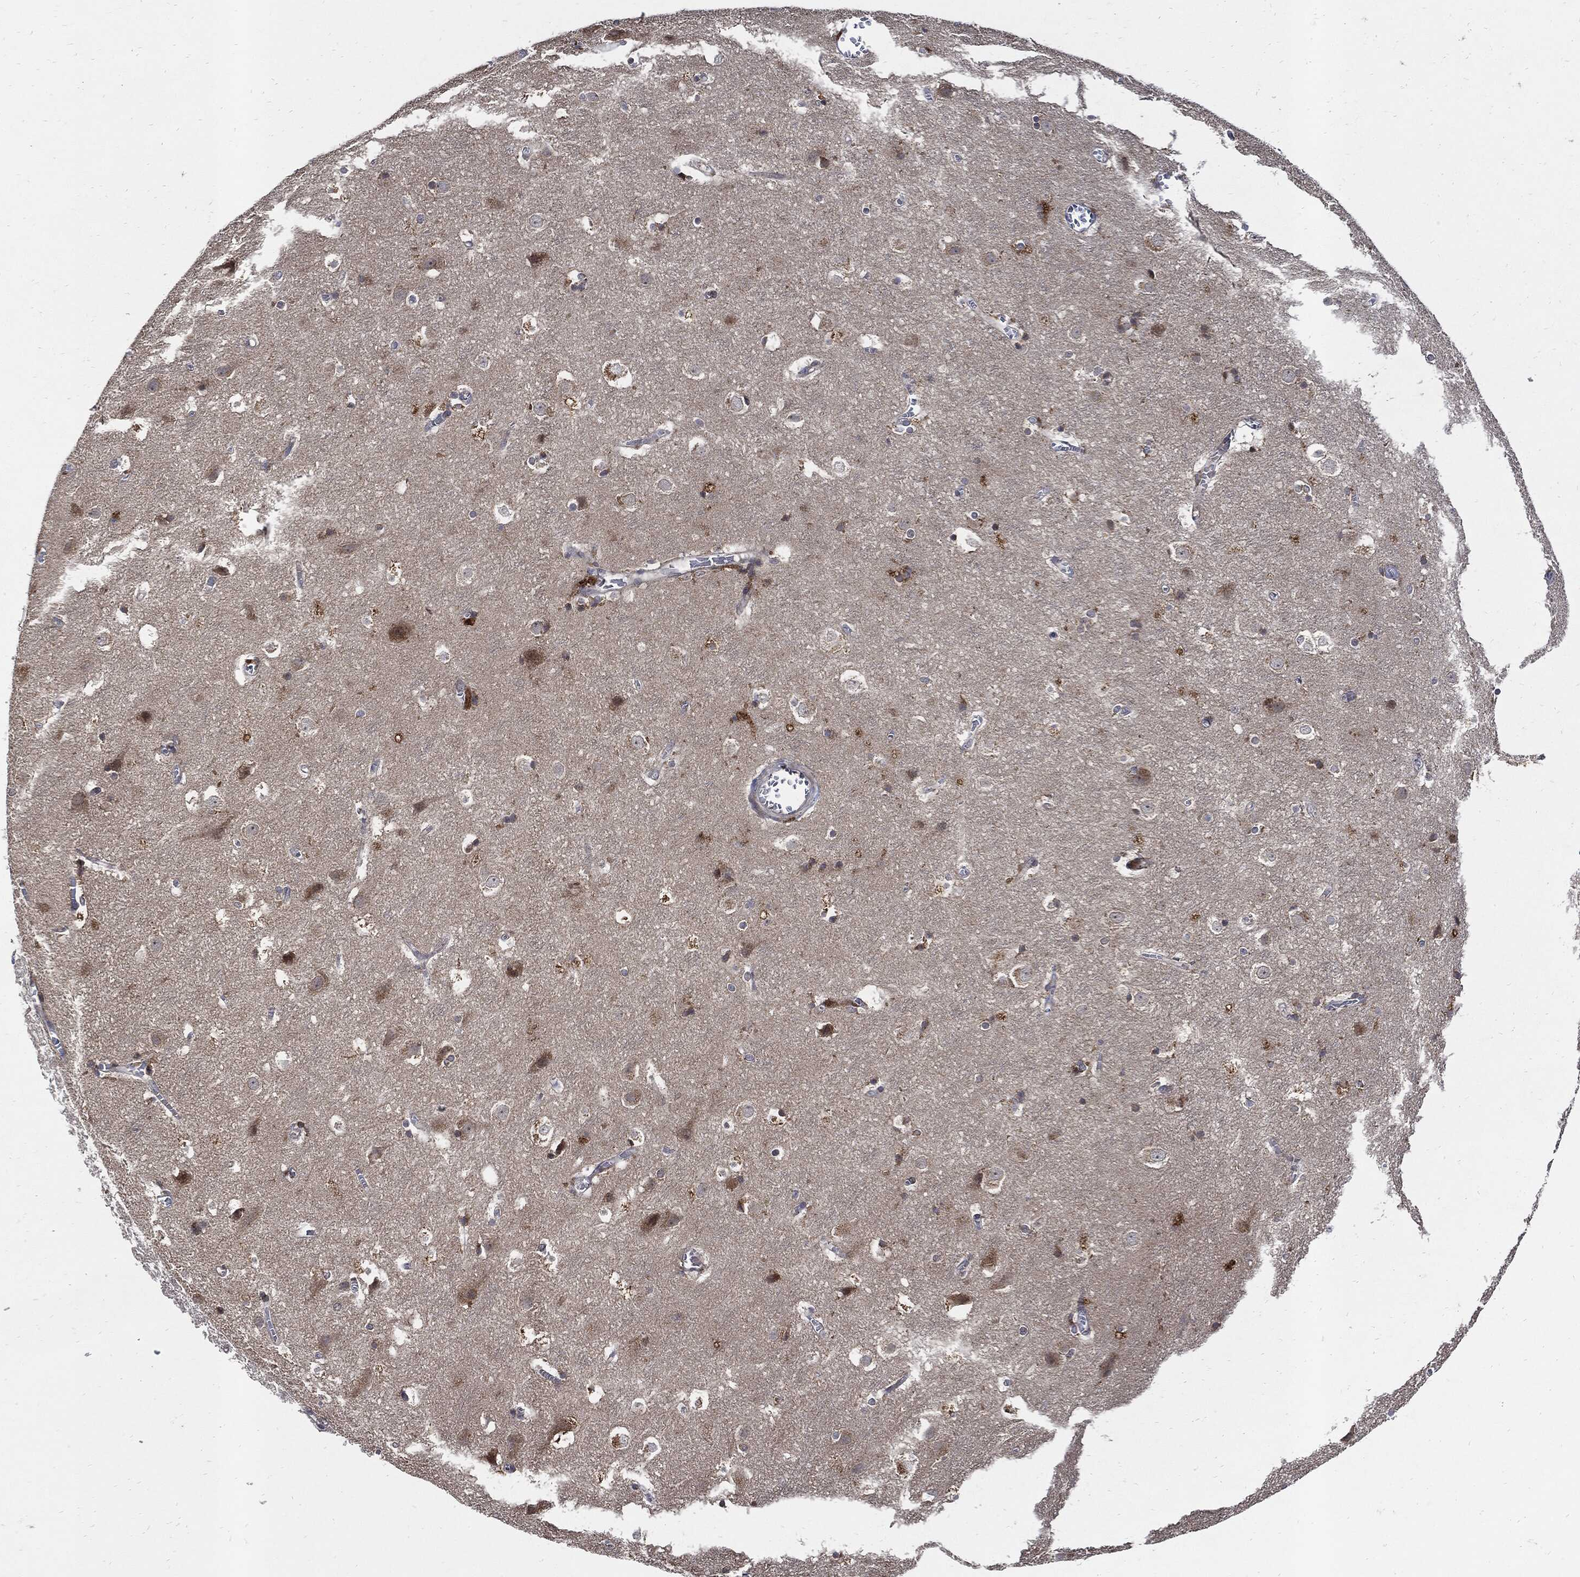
{"staining": {"intensity": "negative", "quantity": "none", "location": "none"}, "tissue": "cerebral cortex", "cell_type": "Endothelial cells", "image_type": "normal", "snomed": [{"axis": "morphology", "description": "Normal tissue, NOS"}, {"axis": "topography", "description": "Cerebral cortex"}], "caption": "Endothelial cells show no significant protein expression in unremarkable cerebral cortex. The staining is performed using DAB brown chromogen with nuclei counter-stained in using hematoxylin.", "gene": "SLC31A2", "patient": {"sex": "male", "age": 59}}